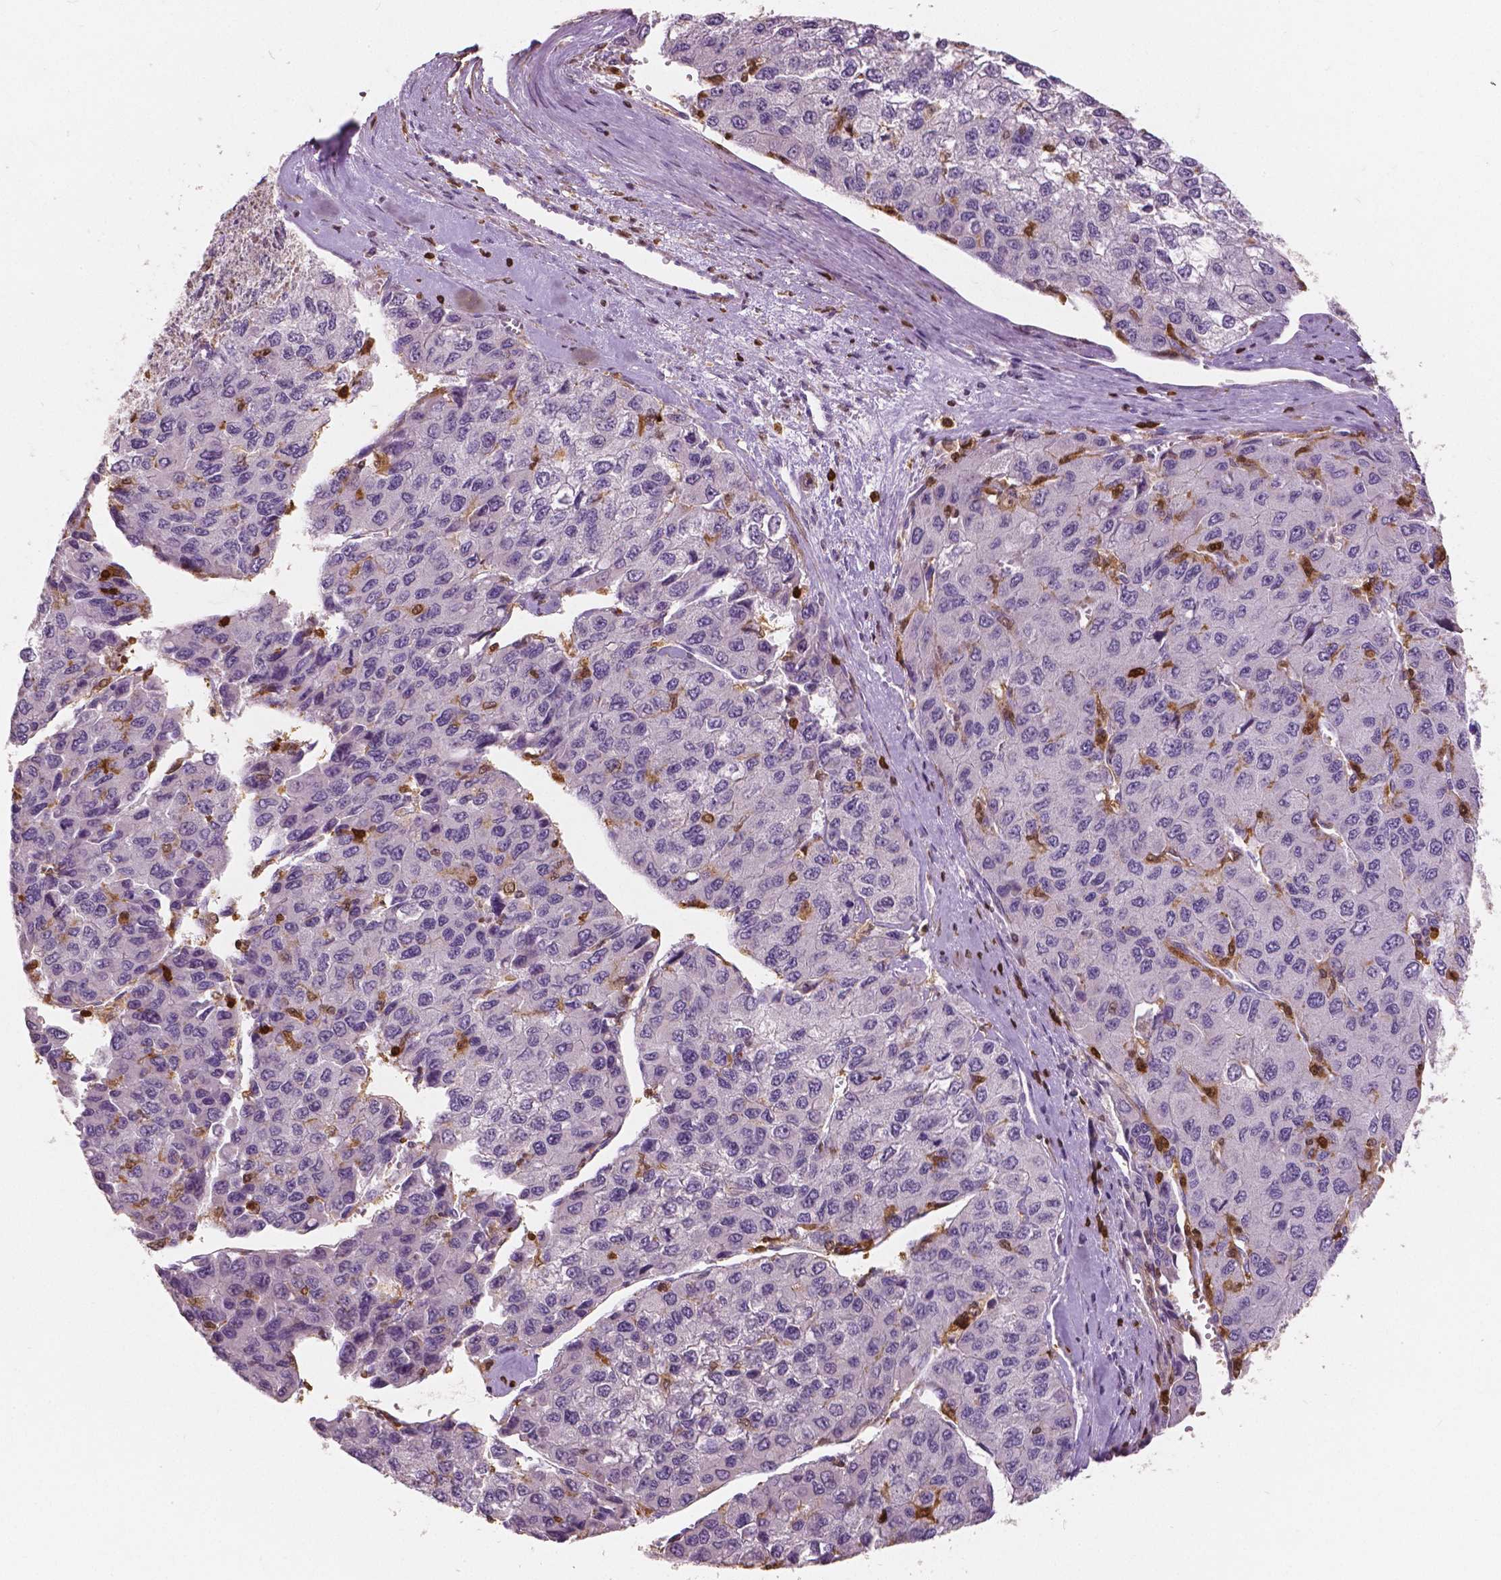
{"staining": {"intensity": "negative", "quantity": "none", "location": "none"}, "tissue": "liver cancer", "cell_type": "Tumor cells", "image_type": "cancer", "snomed": [{"axis": "morphology", "description": "Carcinoma, Hepatocellular, NOS"}, {"axis": "topography", "description": "Liver"}], "caption": "The histopathology image shows no significant staining in tumor cells of liver hepatocellular carcinoma.", "gene": "S100A4", "patient": {"sex": "female", "age": 66}}